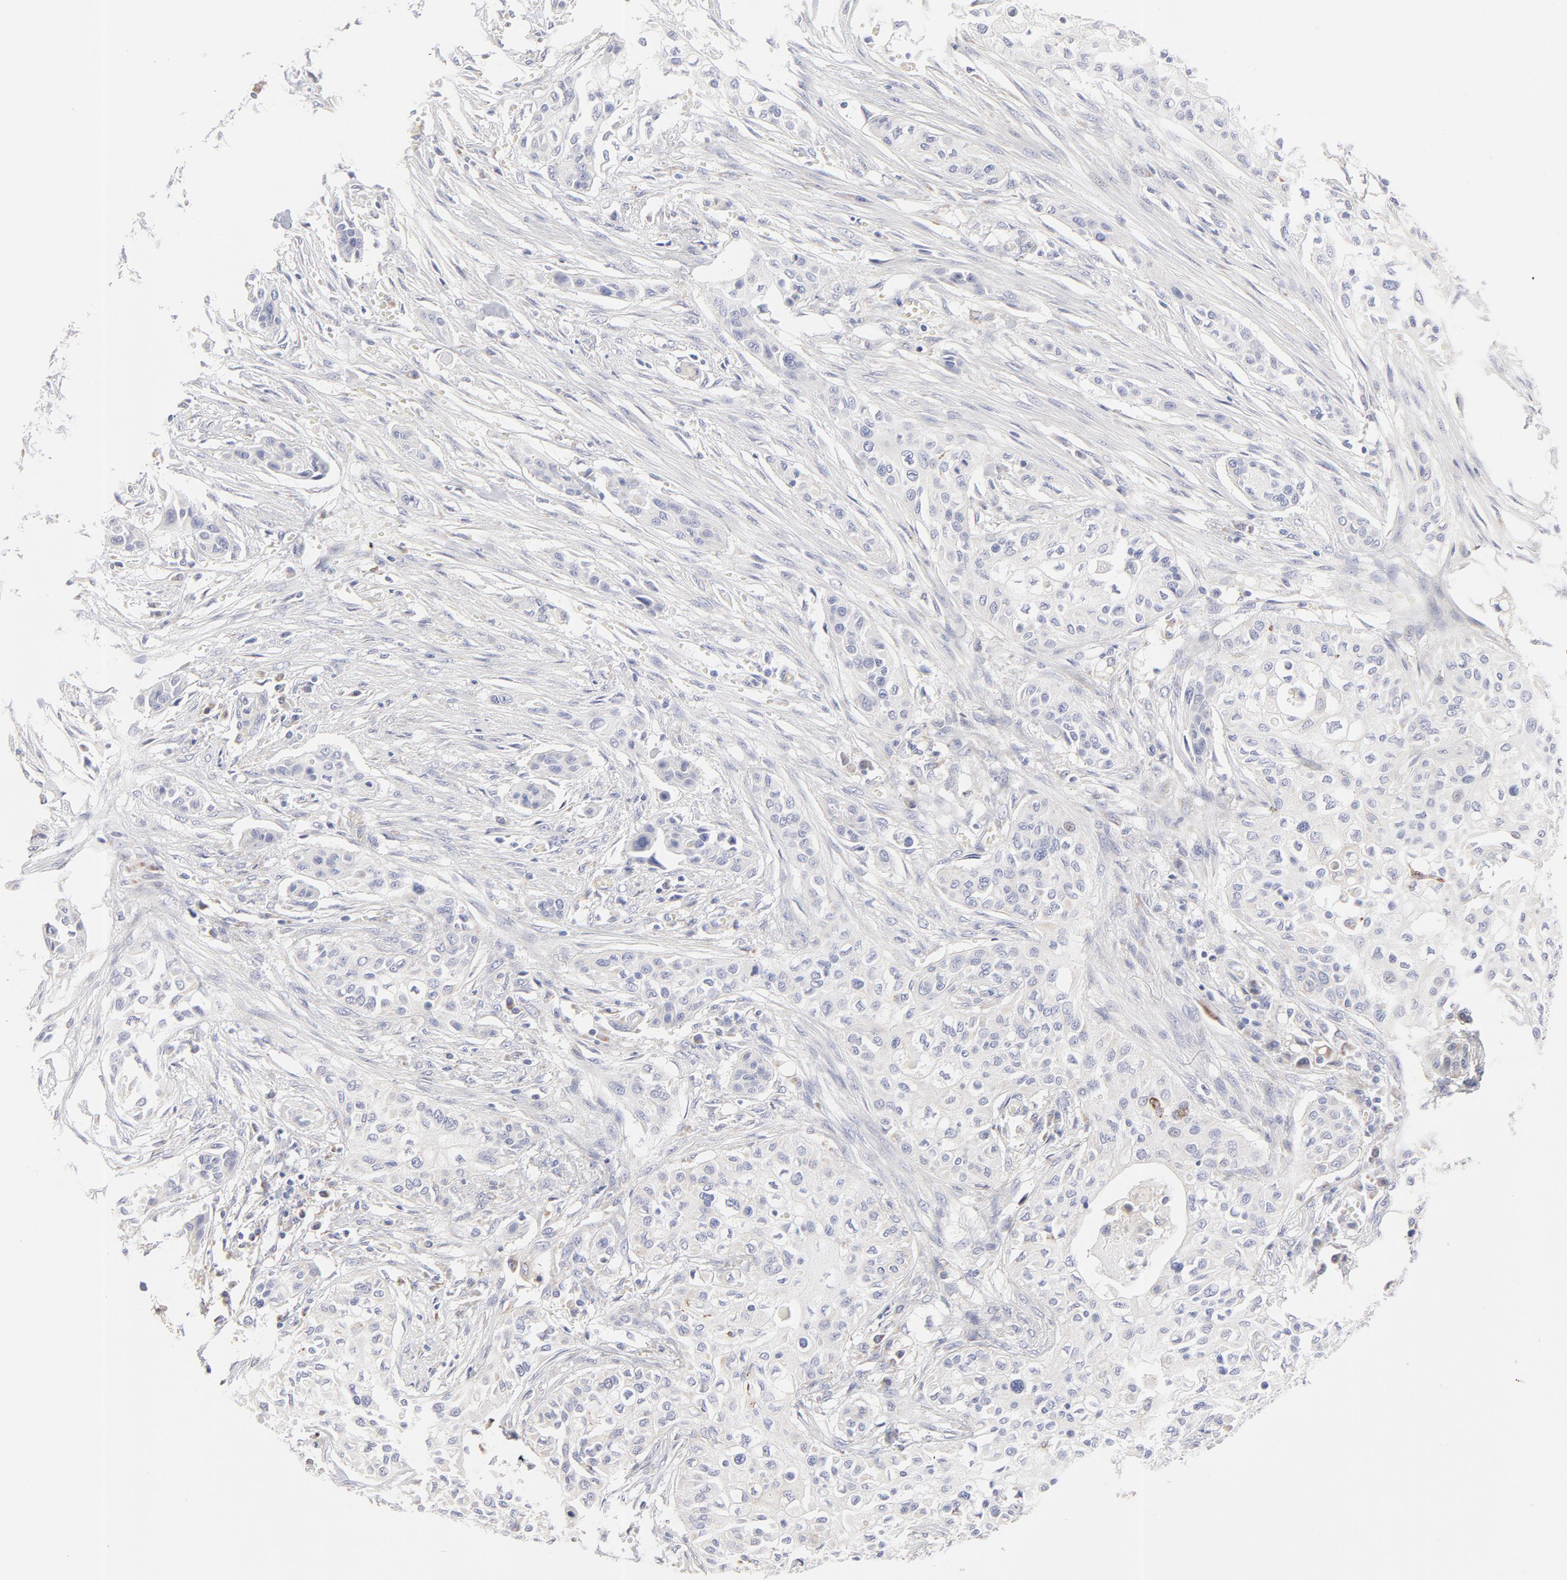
{"staining": {"intensity": "negative", "quantity": "none", "location": "none"}, "tissue": "urothelial cancer", "cell_type": "Tumor cells", "image_type": "cancer", "snomed": [{"axis": "morphology", "description": "Urothelial carcinoma, High grade"}, {"axis": "topography", "description": "Urinary bladder"}], "caption": "High magnification brightfield microscopy of high-grade urothelial carcinoma stained with DAB (brown) and counterstained with hematoxylin (blue): tumor cells show no significant positivity. (Immunohistochemistry, brightfield microscopy, high magnification).", "gene": "TST", "patient": {"sex": "male", "age": 74}}